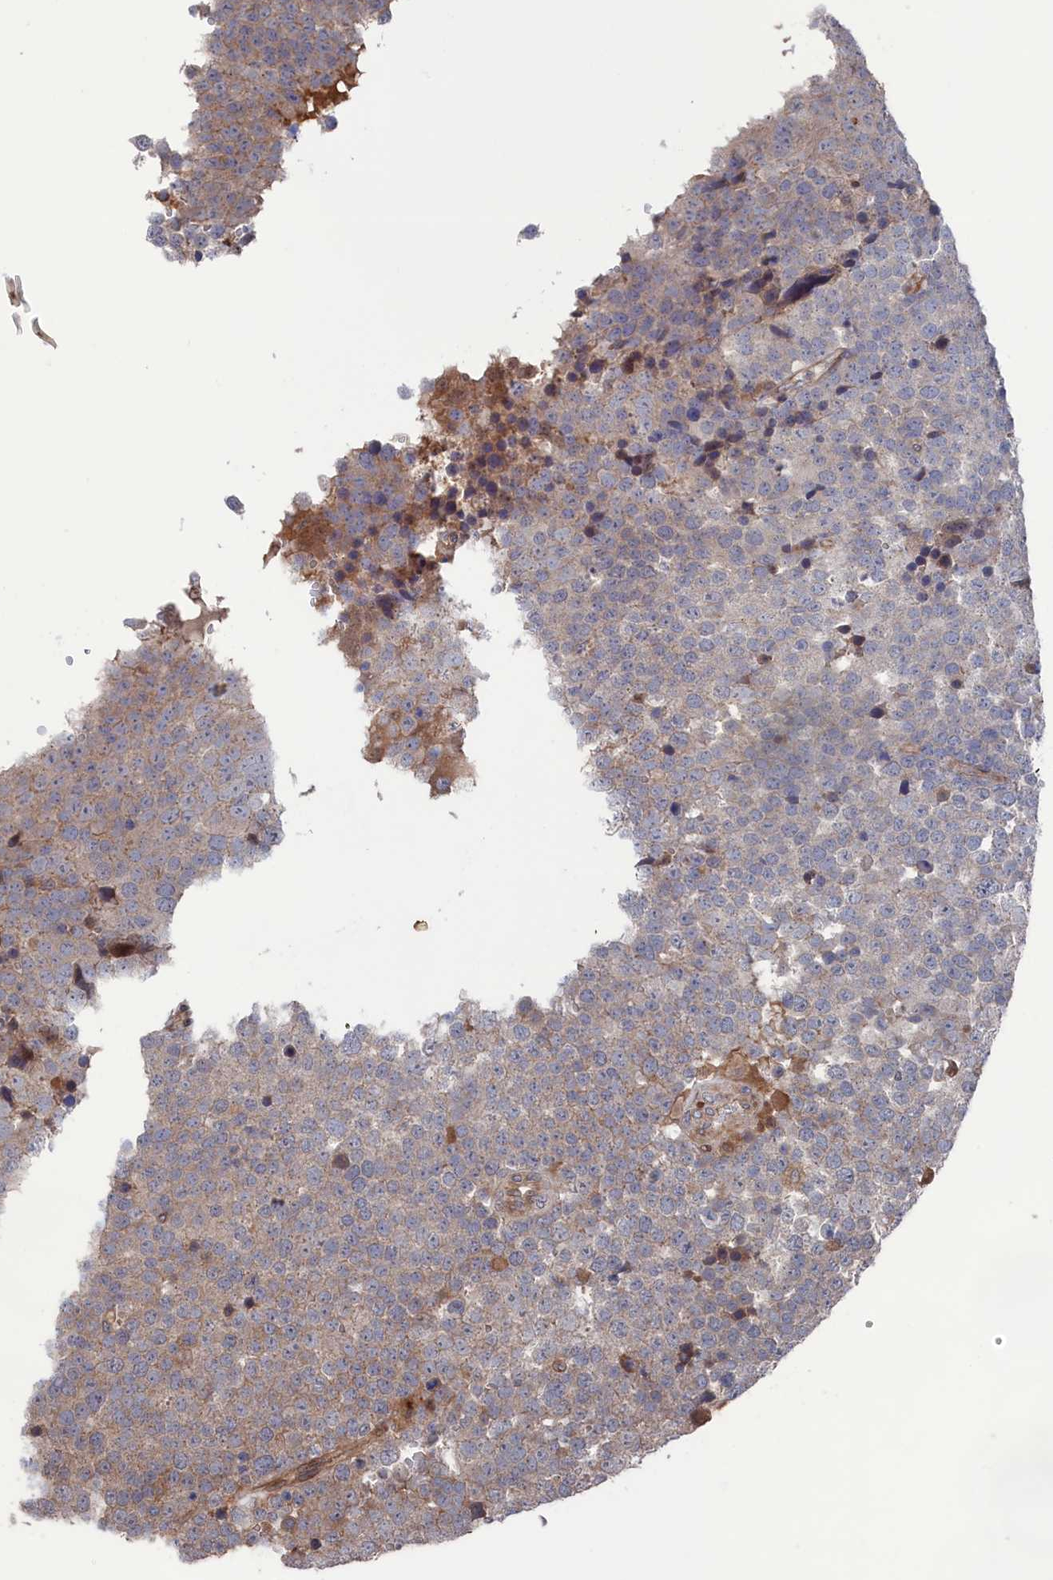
{"staining": {"intensity": "weak", "quantity": "<25%", "location": "cytoplasmic/membranous"}, "tissue": "testis cancer", "cell_type": "Tumor cells", "image_type": "cancer", "snomed": [{"axis": "morphology", "description": "Seminoma, NOS"}, {"axis": "topography", "description": "Testis"}], "caption": "Tumor cells are negative for protein expression in human testis cancer.", "gene": "PLA2G15", "patient": {"sex": "male", "age": 71}}